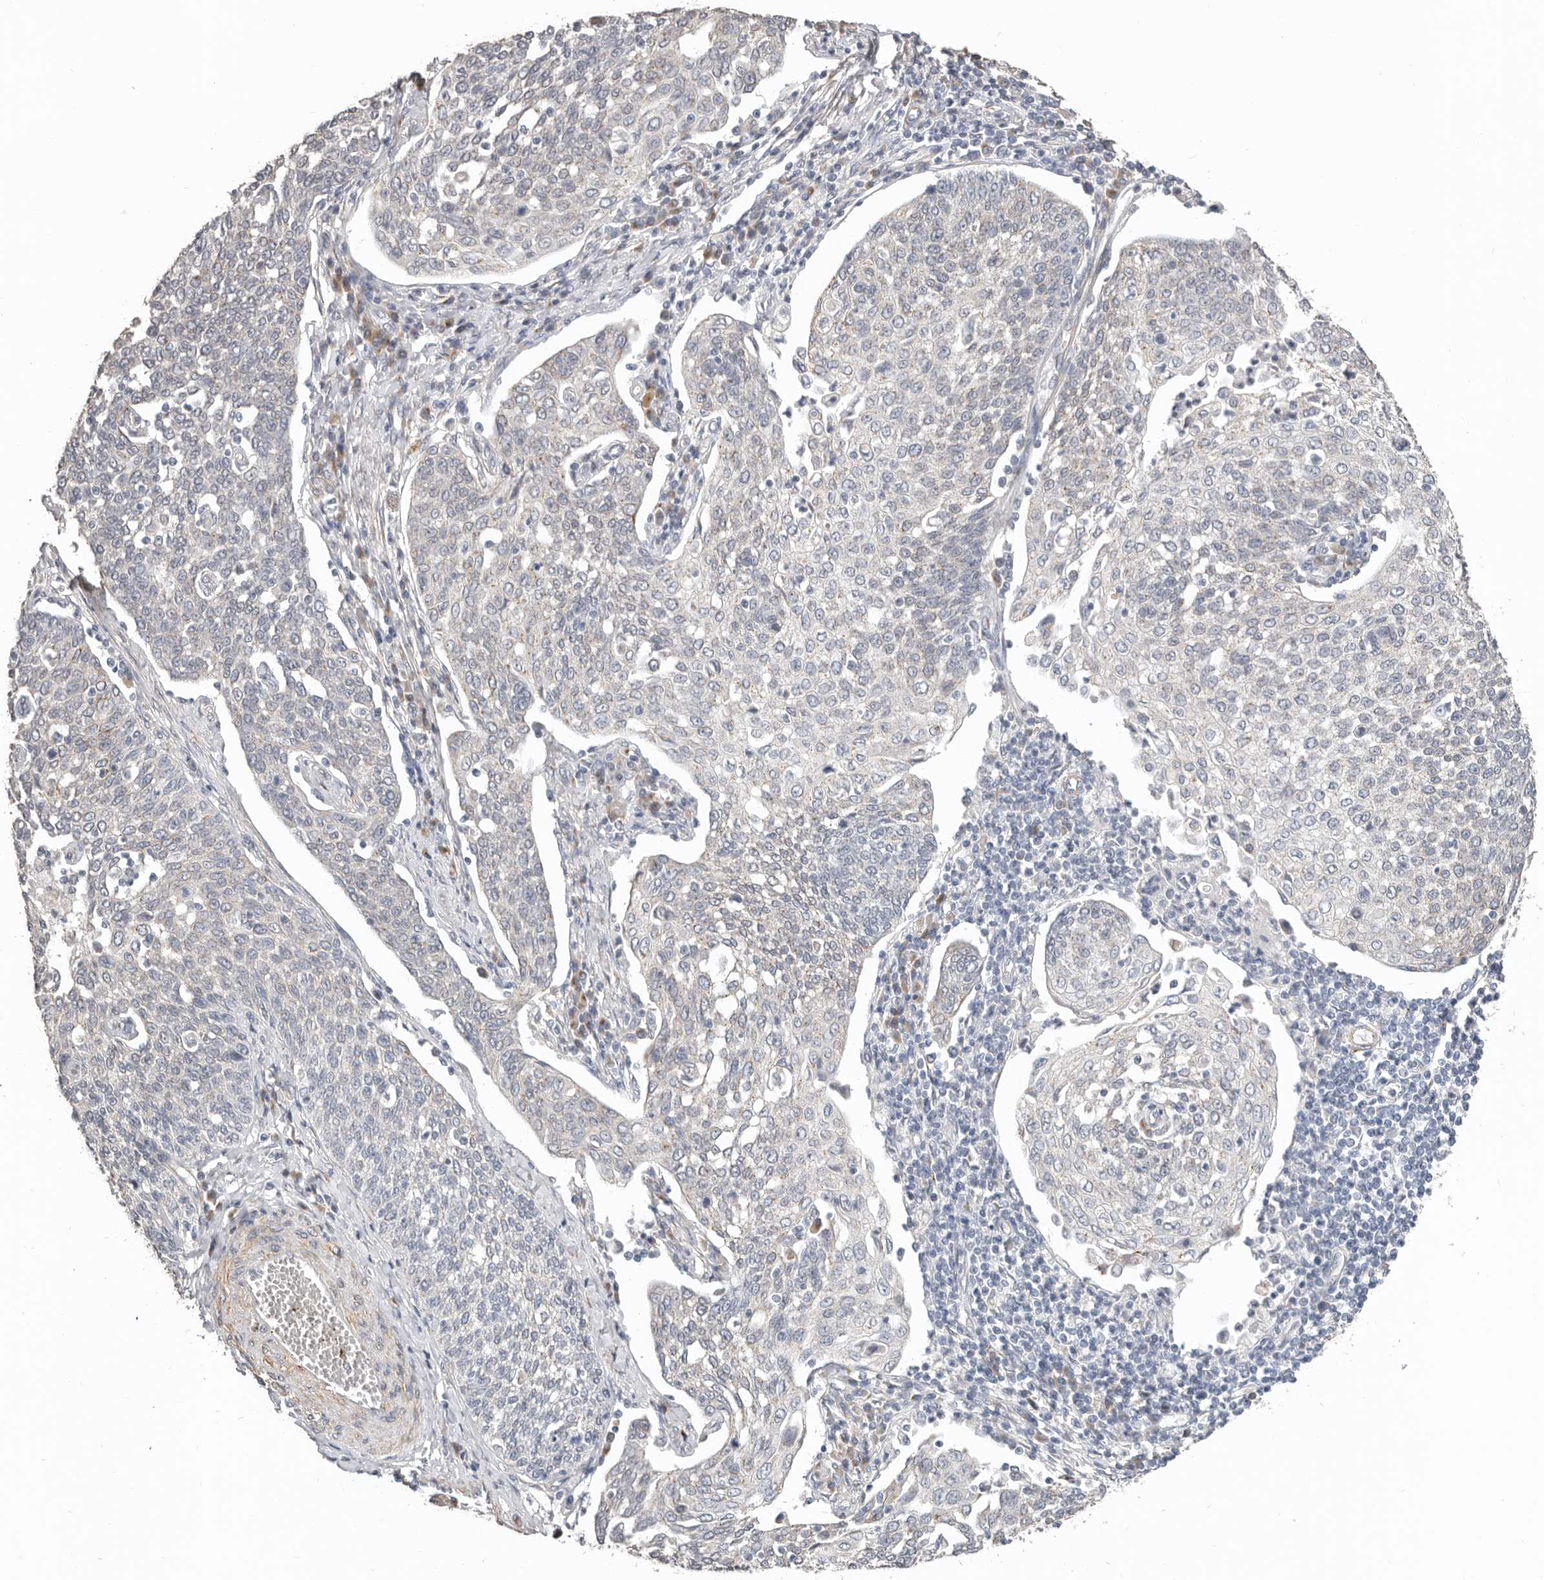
{"staining": {"intensity": "negative", "quantity": "none", "location": "none"}, "tissue": "cervical cancer", "cell_type": "Tumor cells", "image_type": "cancer", "snomed": [{"axis": "morphology", "description": "Squamous cell carcinoma, NOS"}, {"axis": "topography", "description": "Cervix"}], "caption": "This micrograph is of squamous cell carcinoma (cervical) stained with immunohistochemistry (IHC) to label a protein in brown with the nuclei are counter-stained blue. There is no positivity in tumor cells. (DAB (3,3'-diaminobenzidine) immunohistochemistry (IHC) visualized using brightfield microscopy, high magnification).", "gene": "RABAC1", "patient": {"sex": "female", "age": 34}}